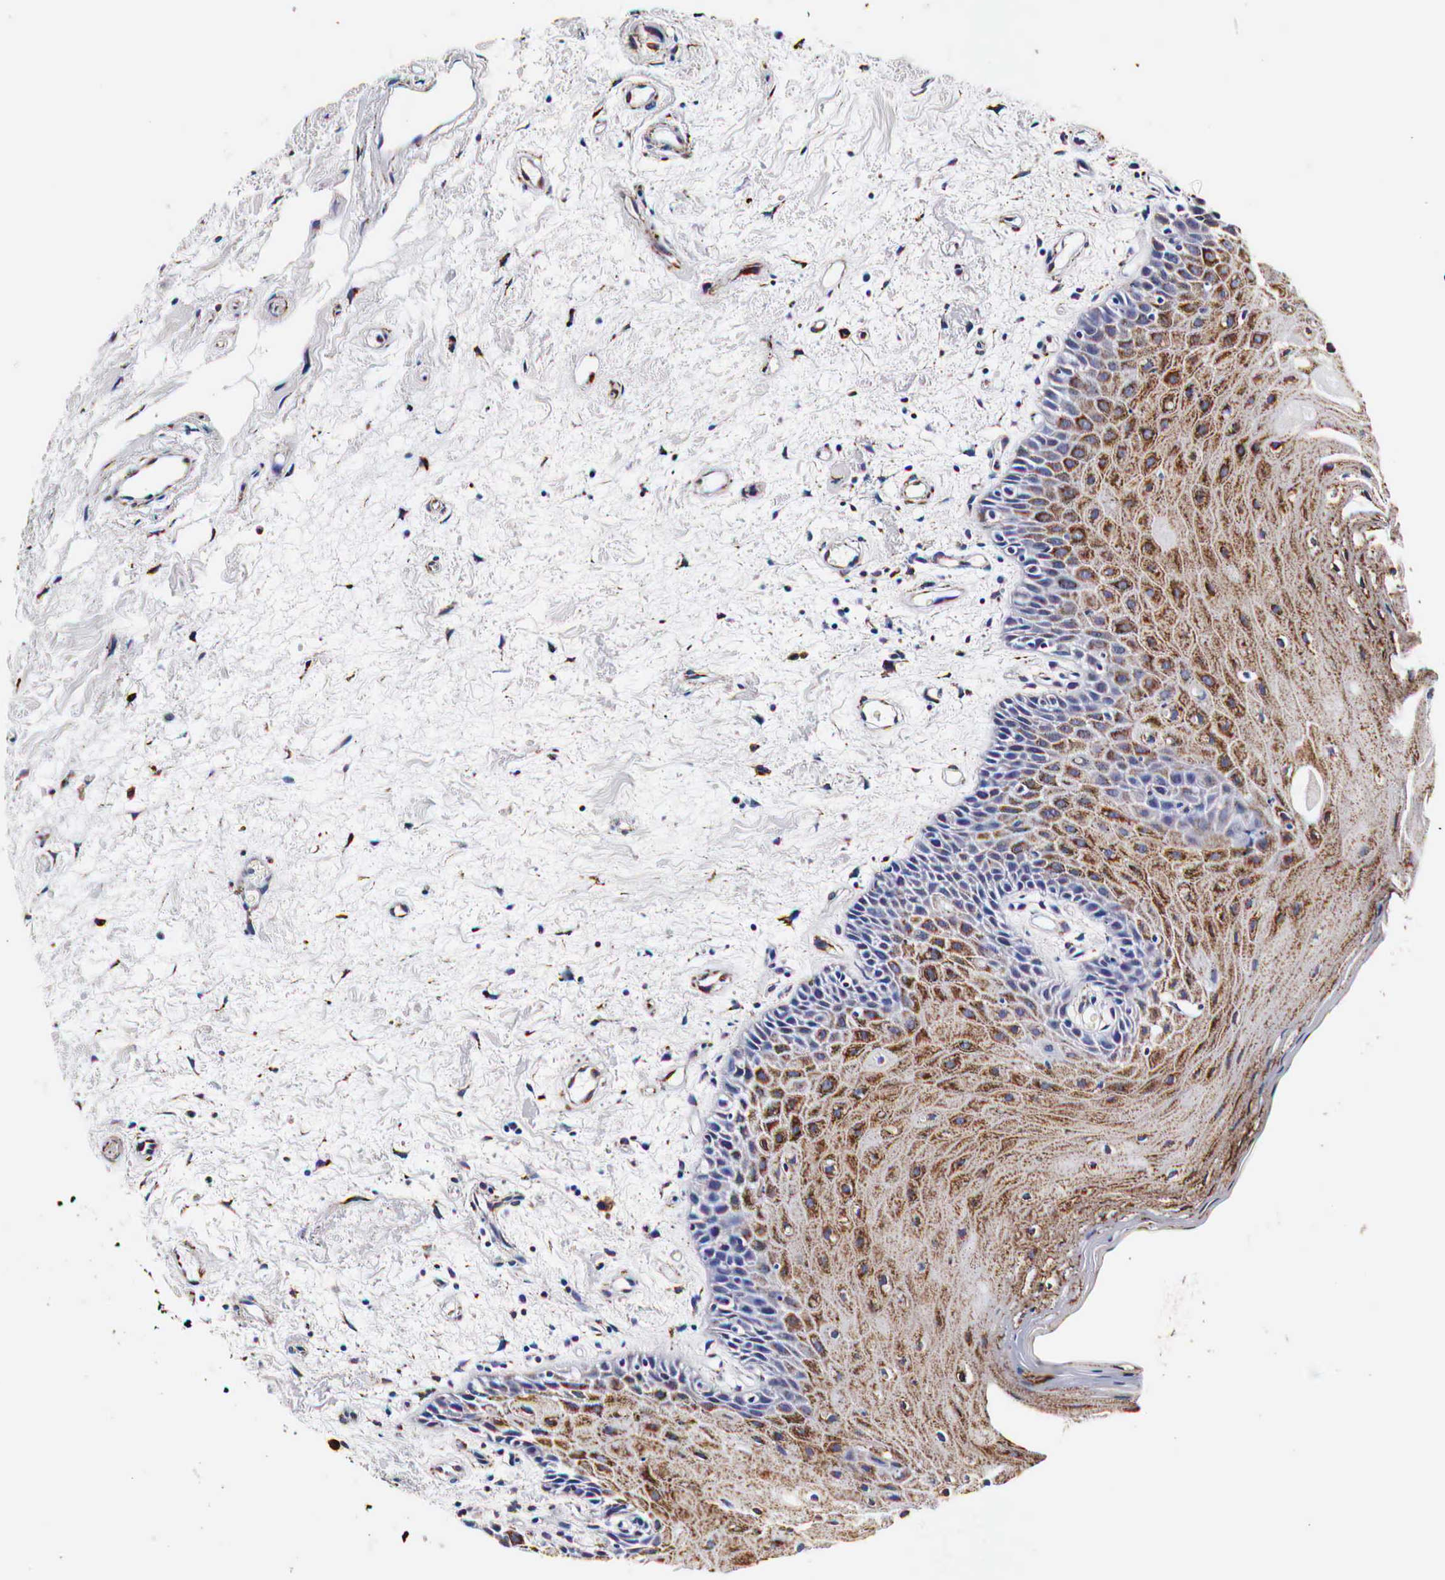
{"staining": {"intensity": "strong", "quantity": ">75%", "location": "cytoplasmic/membranous"}, "tissue": "oral mucosa", "cell_type": "Squamous epithelial cells", "image_type": "normal", "snomed": [{"axis": "morphology", "description": "Normal tissue, NOS"}, {"axis": "topography", "description": "Oral tissue"}], "caption": "This histopathology image demonstrates immunohistochemistry (IHC) staining of benign oral mucosa, with high strong cytoplasmic/membranous positivity in approximately >75% of squamous epithelial cells.", "gene": "CKAP4", "patient": {"sex": "female", "age": 79}}